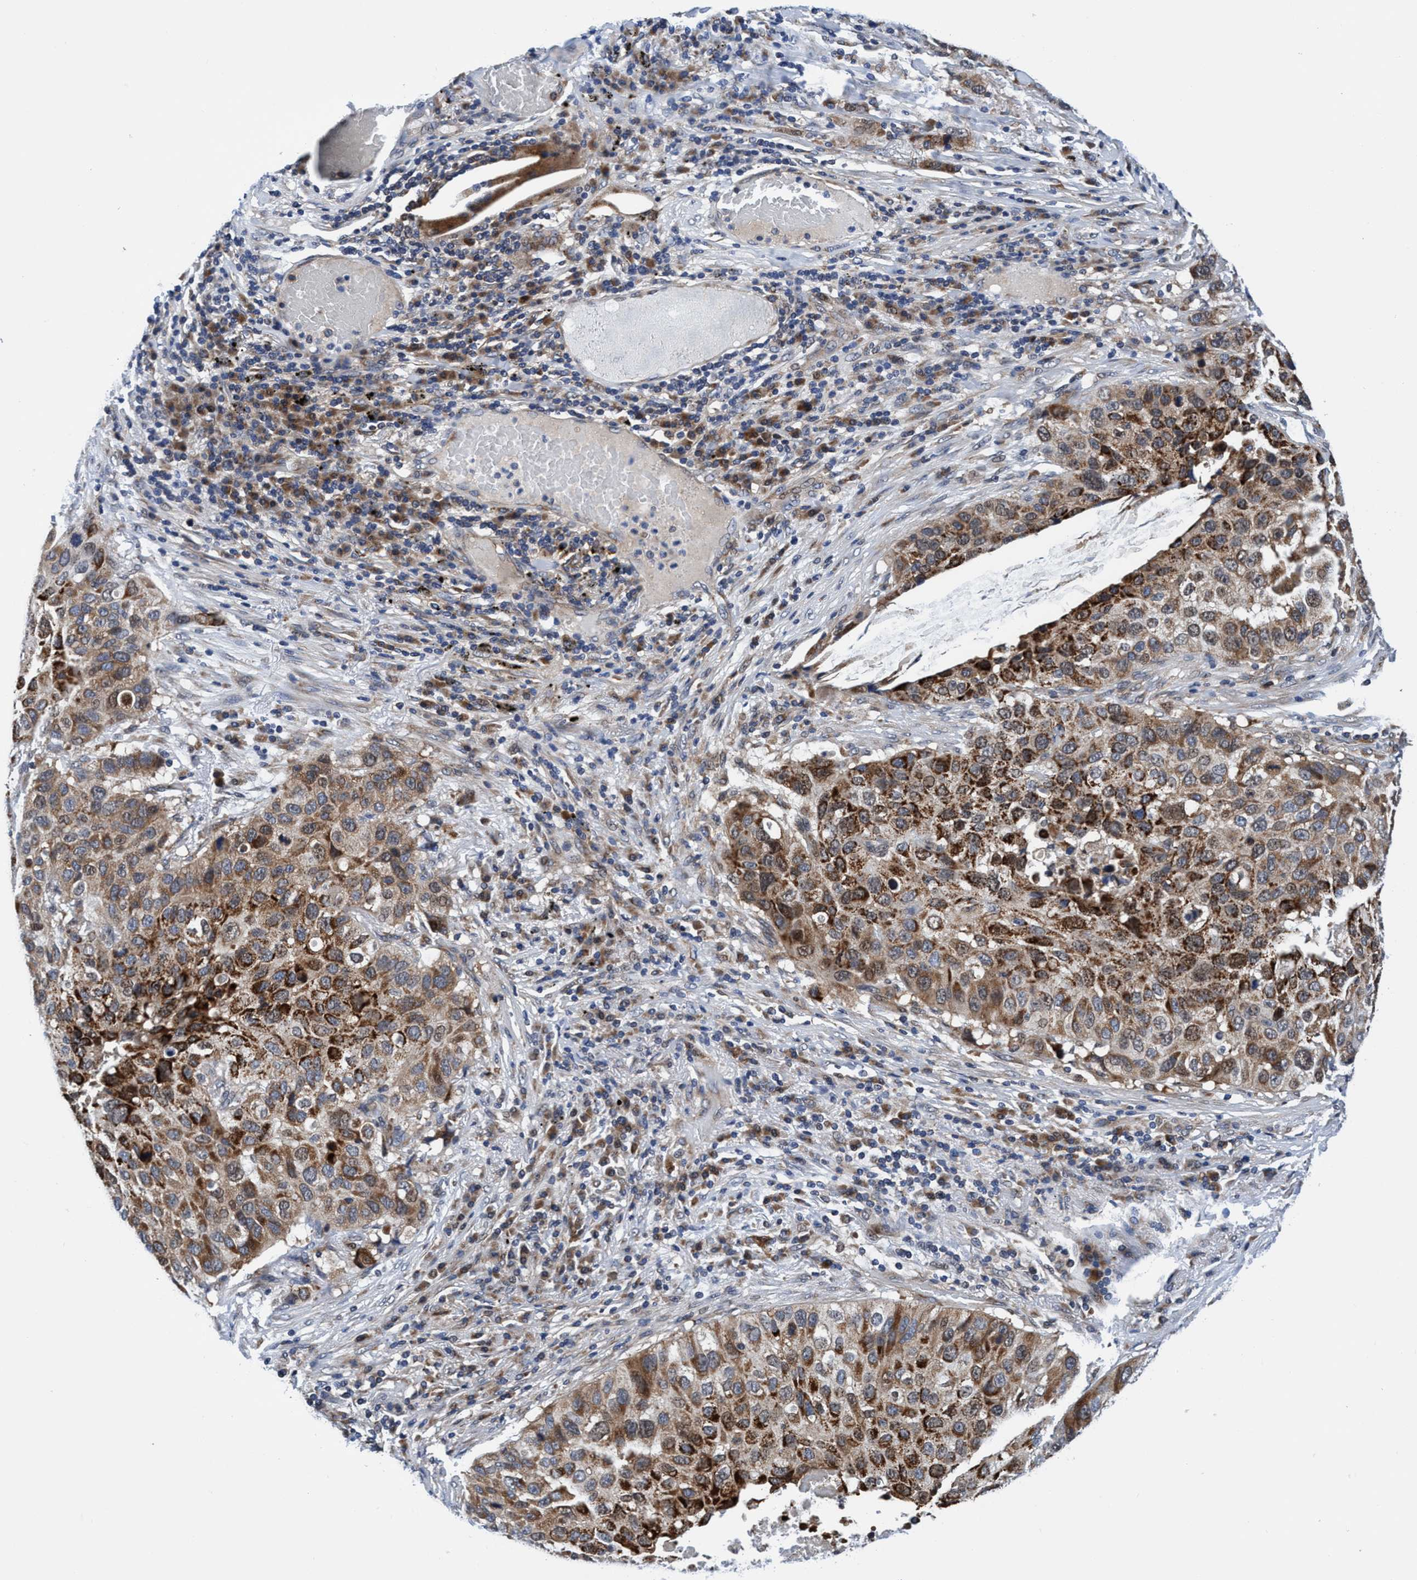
{"staining": {"intensity": "moderate", "quantity": ">75%", "location": "cytoplasmic/membranous"}, "tissue": "lung cancer", "cell_type": "Tumor cells", "image_type": "cancer", "snomed": [{"axis": "morphology", "description": "Squamous cell carcinoma, NOS"}, {"axis": "topography", "description": "Lung"}], "caption": "Tumor cells display medium levels of moderate cytoplasmic/membranous staining in about >75% of cells in human lung cancer (squamous cell carcinoma).", "gene": "AGAP2", "patient": {"sex": "male", "age": 57}}